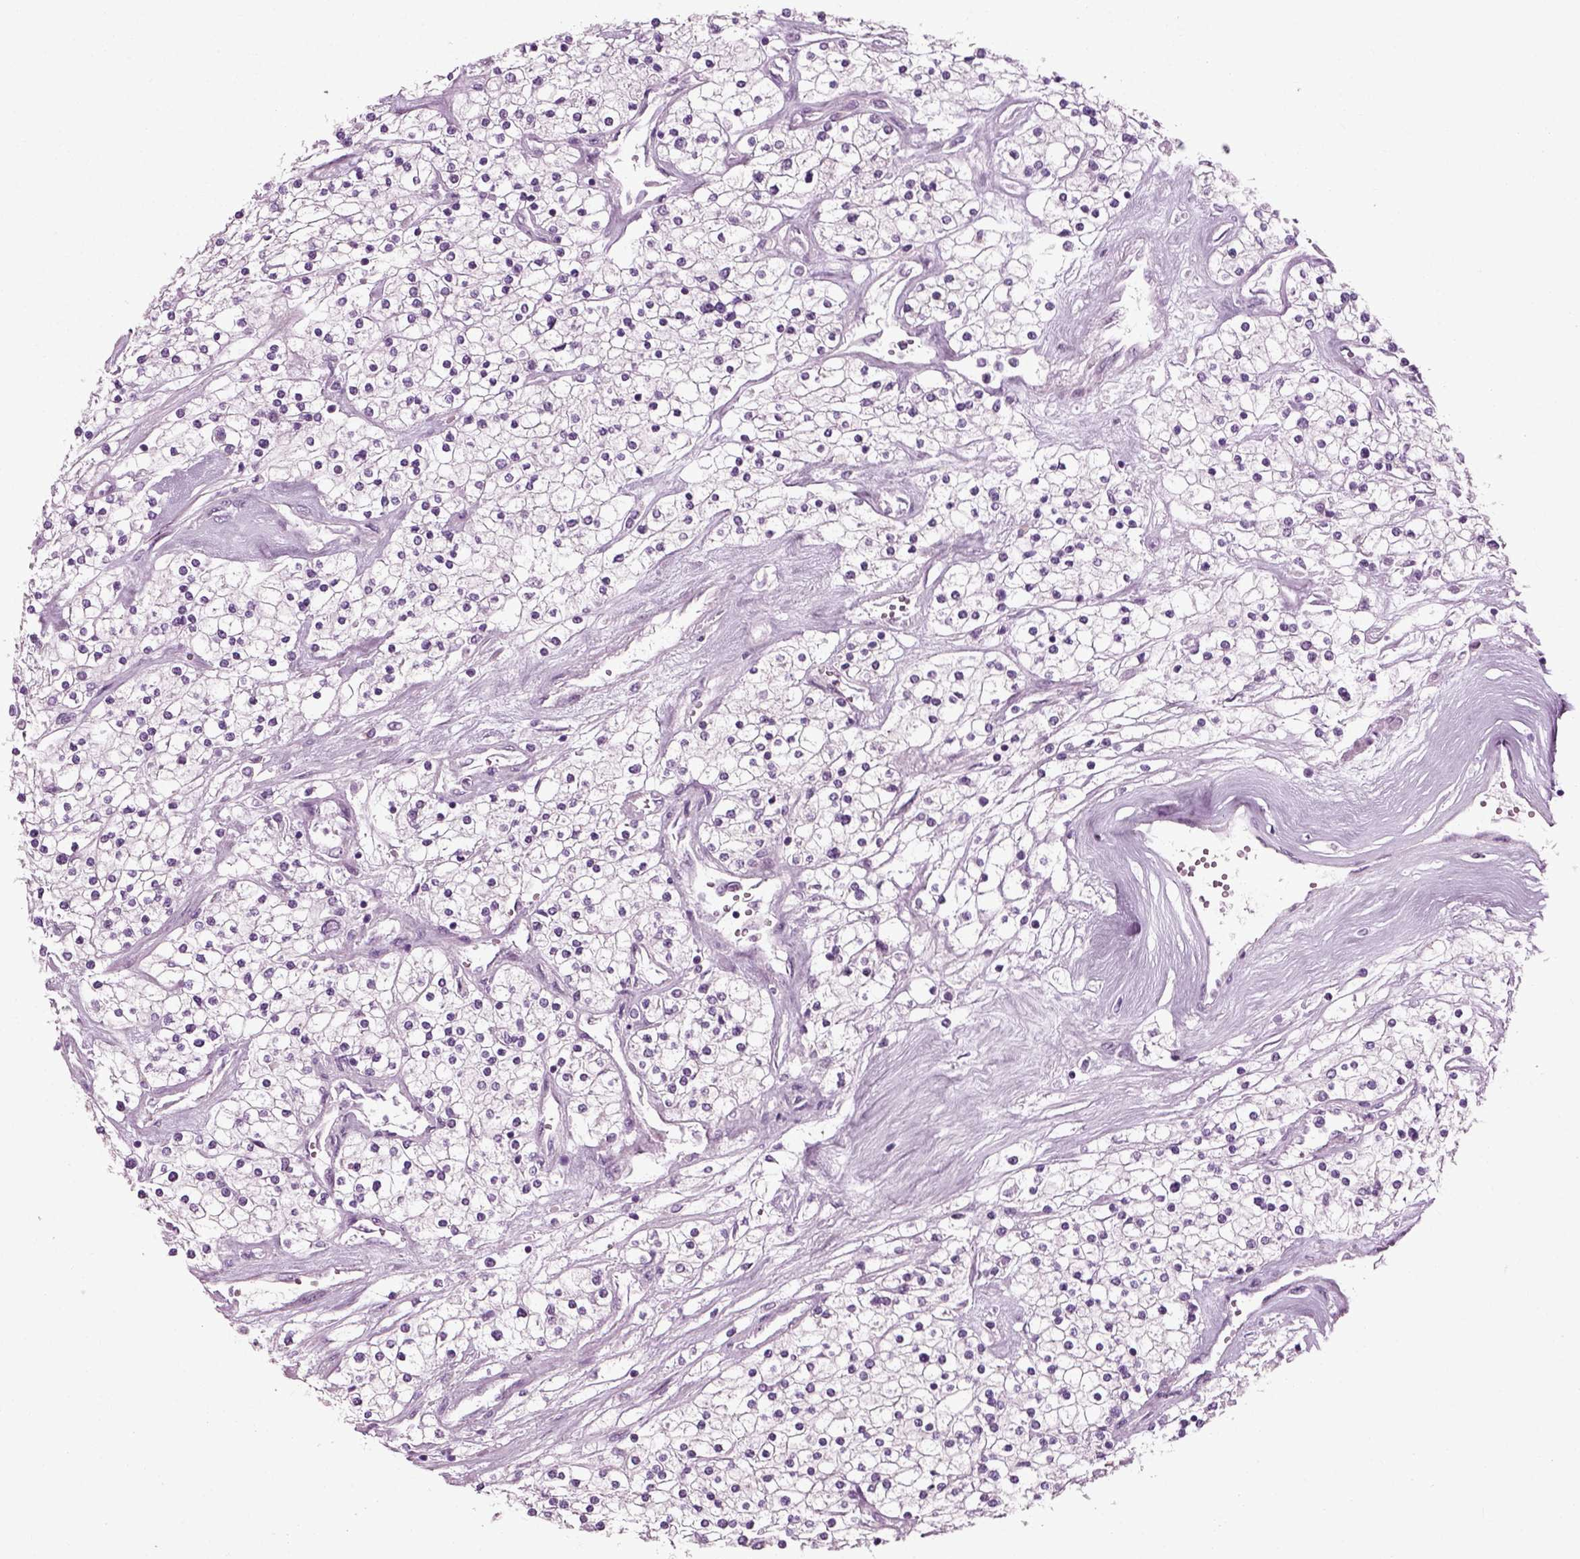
{"staining": {"intensity": "negative", "quantity": "none", "location": "none"}, "tissue": "renal cancer", "cell_type": "Tumor cells", "image_type": "cancer", "snomed": [{"axis": "morphology", "description": "Adenocarcinoma, NOS"}, {"axis": "topography", "description": "Kidney"}], "caption": "Tumor cells show no significant protein expression in renal cancer (adenocarcinoma).", "gene": "SCG5", "patient": {"sex": "male", "age": 80}}